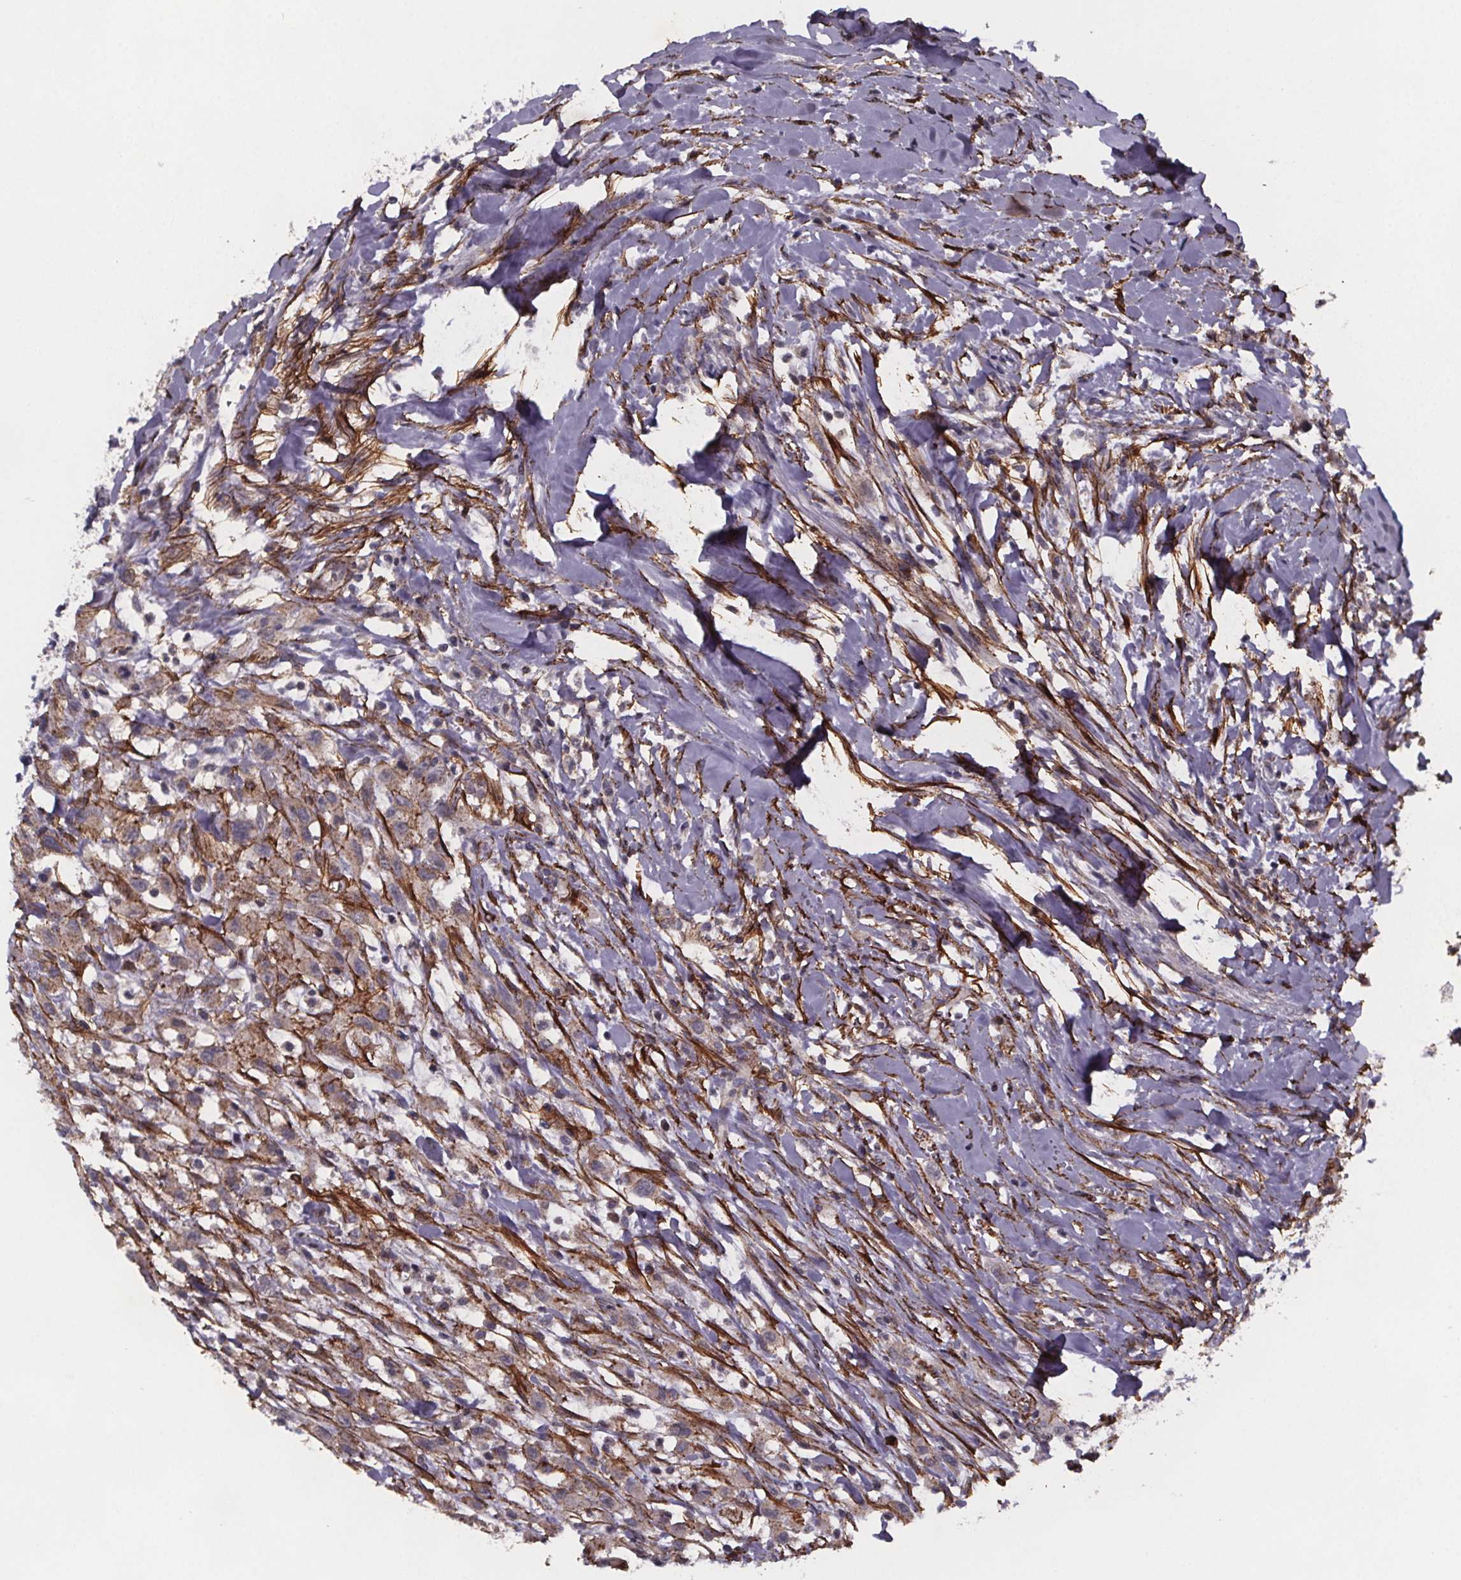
{"staining": {"intensity": "moderate", "quantity": "25%-75%", "location": "cytoplasmic/membranous"}, "tissue": "head and neck cancer", "cell_type": "Tumor cells", "image_type": "cancer", "snomed": [{"axis": "morphology", "description": "Squamous cell carcinoma, NOS"}, {"axis": "morphology", "description": "Squamous cell carcinoma, metastatic, NOS"}, {"axis": "topography", "description": "Oral tissue"}, {"axis": "topography", "description": "Head-Neck"}], "caption": "The photomicrograph displays a brown stain indicating the presence of a protein in the cytoplasmic/membranous of tumor cells in head and neck metastatic squamous cell carcinoma. The protein is stained brown, and the nuclei are stained in blue (DAB IHC with brightfield microscopy, high magnification).", "gene": "PALLD", "patient": {"sex": "female", "age": 85}}